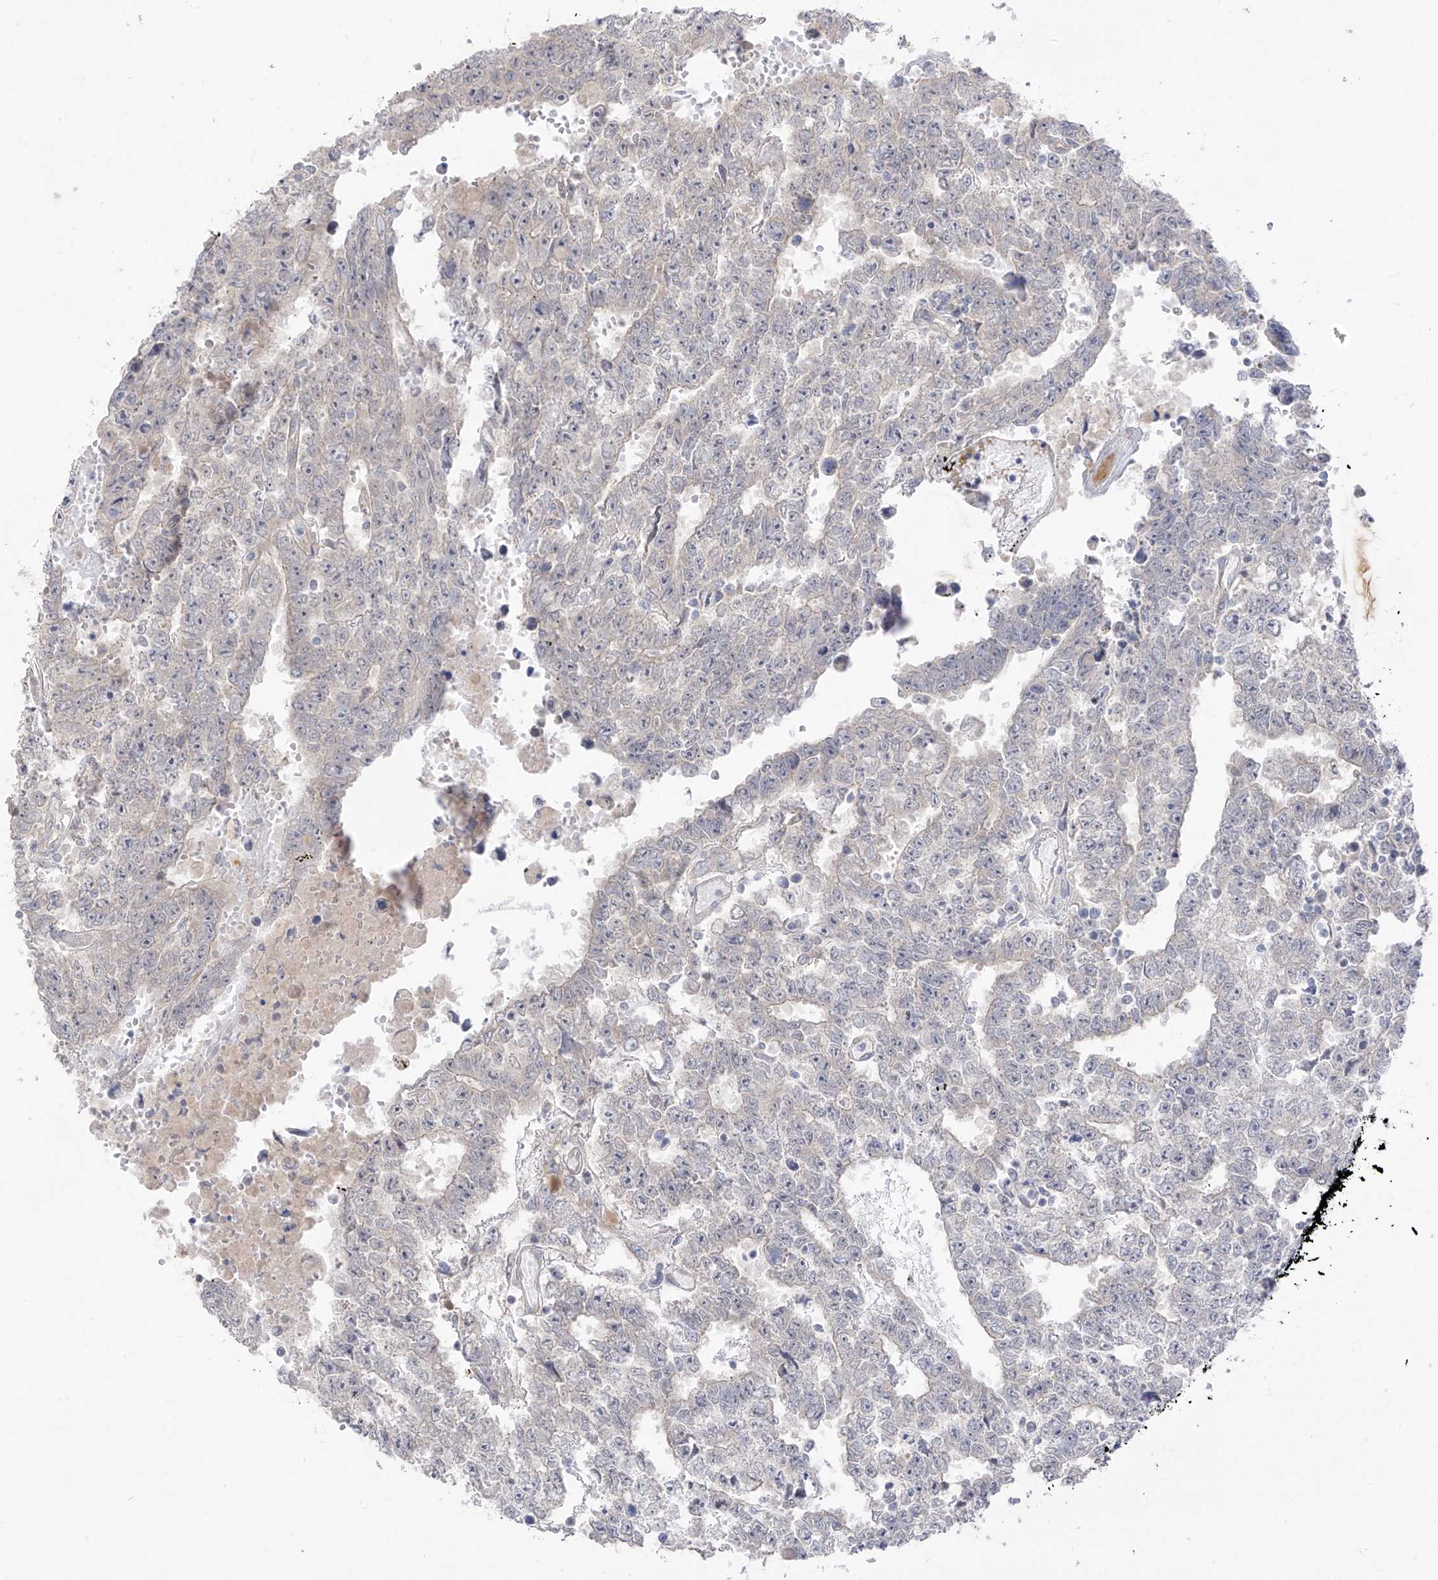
{"staining": {"intensity": "negative", "quantity": "none", "location": "none"}, "tissue": "testis cancer", "cell_type": "Tumor cells", "image_type": "cancer", "snomed": [{"axis": "morphology", "description": "Carcinoma, Embryonal, NOS"}, {"axis": "topography", "description": "Testis"}], "caption": "Immunohistochemistry micrograph of human testis embryonal carcinoma stained for a protein (brown), which displays no expression in tumor cells.", "gene": "NALCN", "patient": {"sex": "male", "age": 25}}